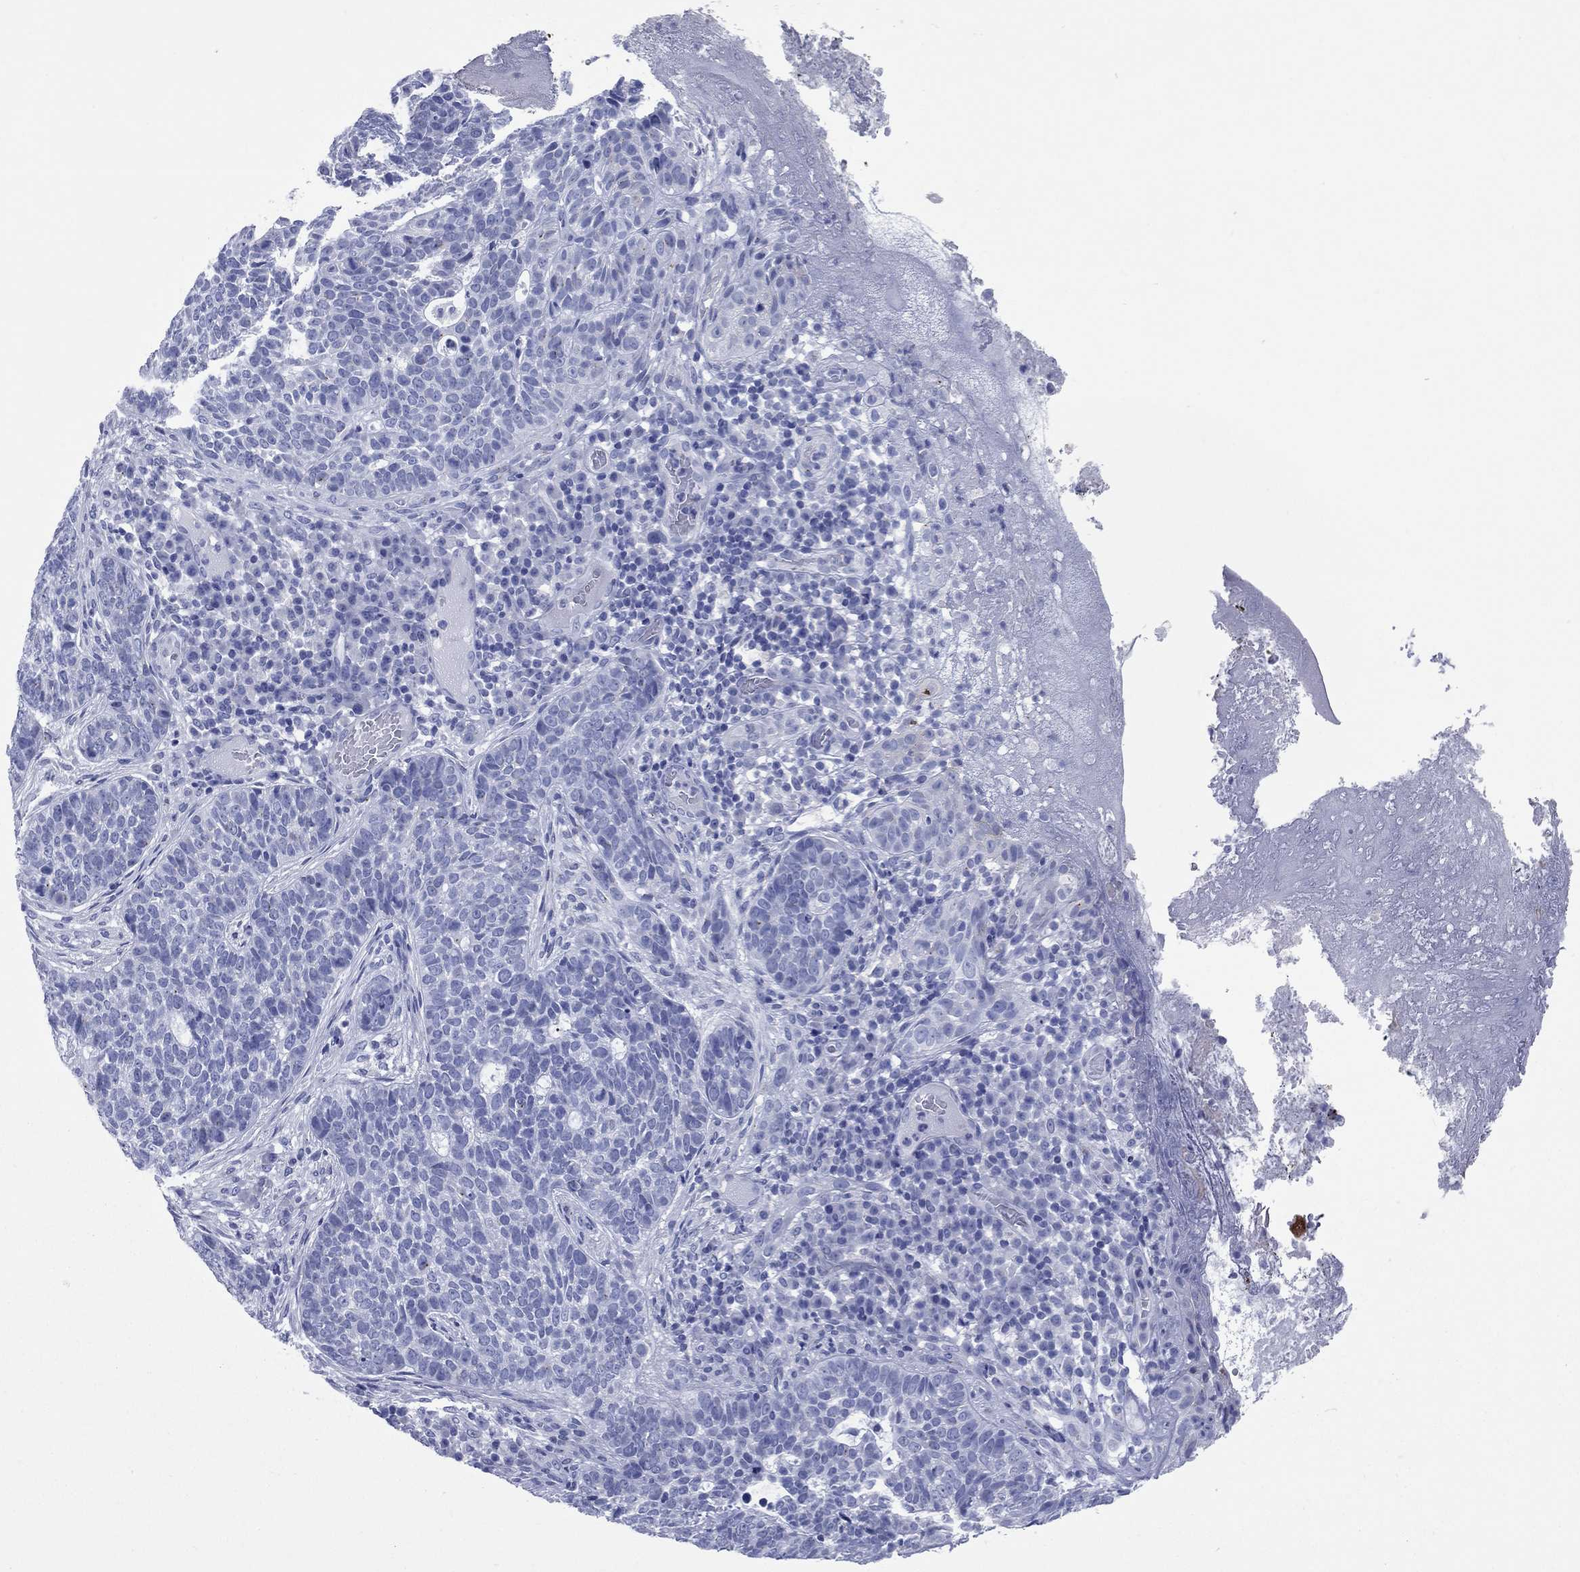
{"staining": {"intensity": "negative", "quantity": "none", "location": "none"}, "tissue": "skin cancer", "cell_type": "Tumor cells", "image_type": "cancer", "snomed": [{"axis": "morphology", "description": "Basal cell carcinoma"}, {"axis": "topography", "description": "Skin"}], "caption": "High power microscopy photomicrograph of an immunohistochemistry (IHC) histopathology image of skin basal cell carcinoma, revealing no significant expression in tumor cells. (DAB (3,3'-diaminobenzidine) immunohistochemistry, high magnification).", "gene": "CCNA1", "patient": {"sex": "female", "age": 69}}